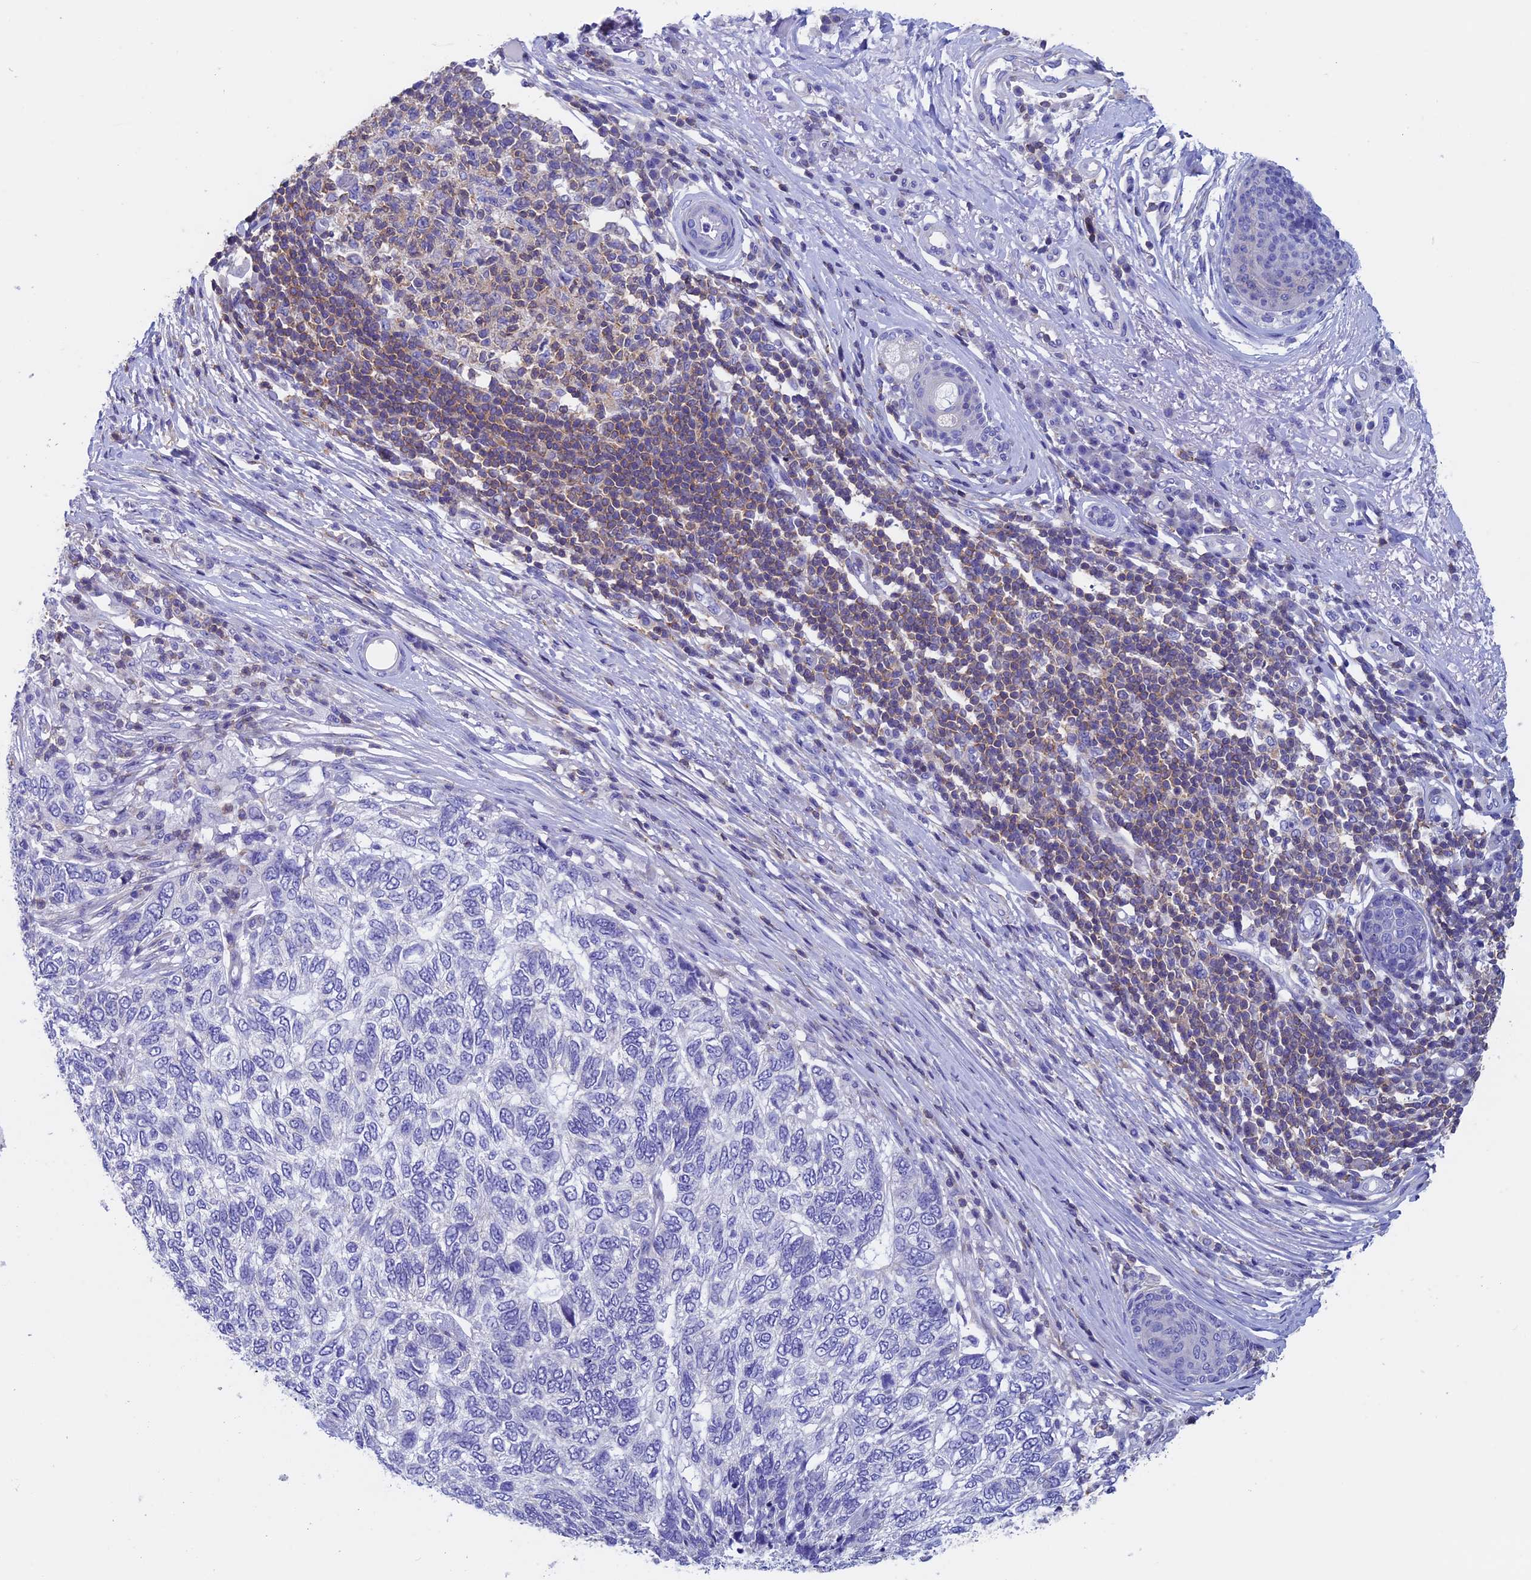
{"staining": {"intensity": "negative", "quantity": "none", "location": "none"}, "tissue": "skin cancer", "cell_type": "Tumor cells", "image_type": "cancer", "snomed": [{"axis": "morphology", "description": "Basal cell carcinoma"}, {"axis": "topography", "description": "Skin"}], "caption": "Immunohistochemical staining of skin basal cell carcinoma displays no significant staining in tumor cells. (DAB IHC, high magnification).", "gene": "SEPTIN1", "patient": {"sex": "female", "age": 65}}